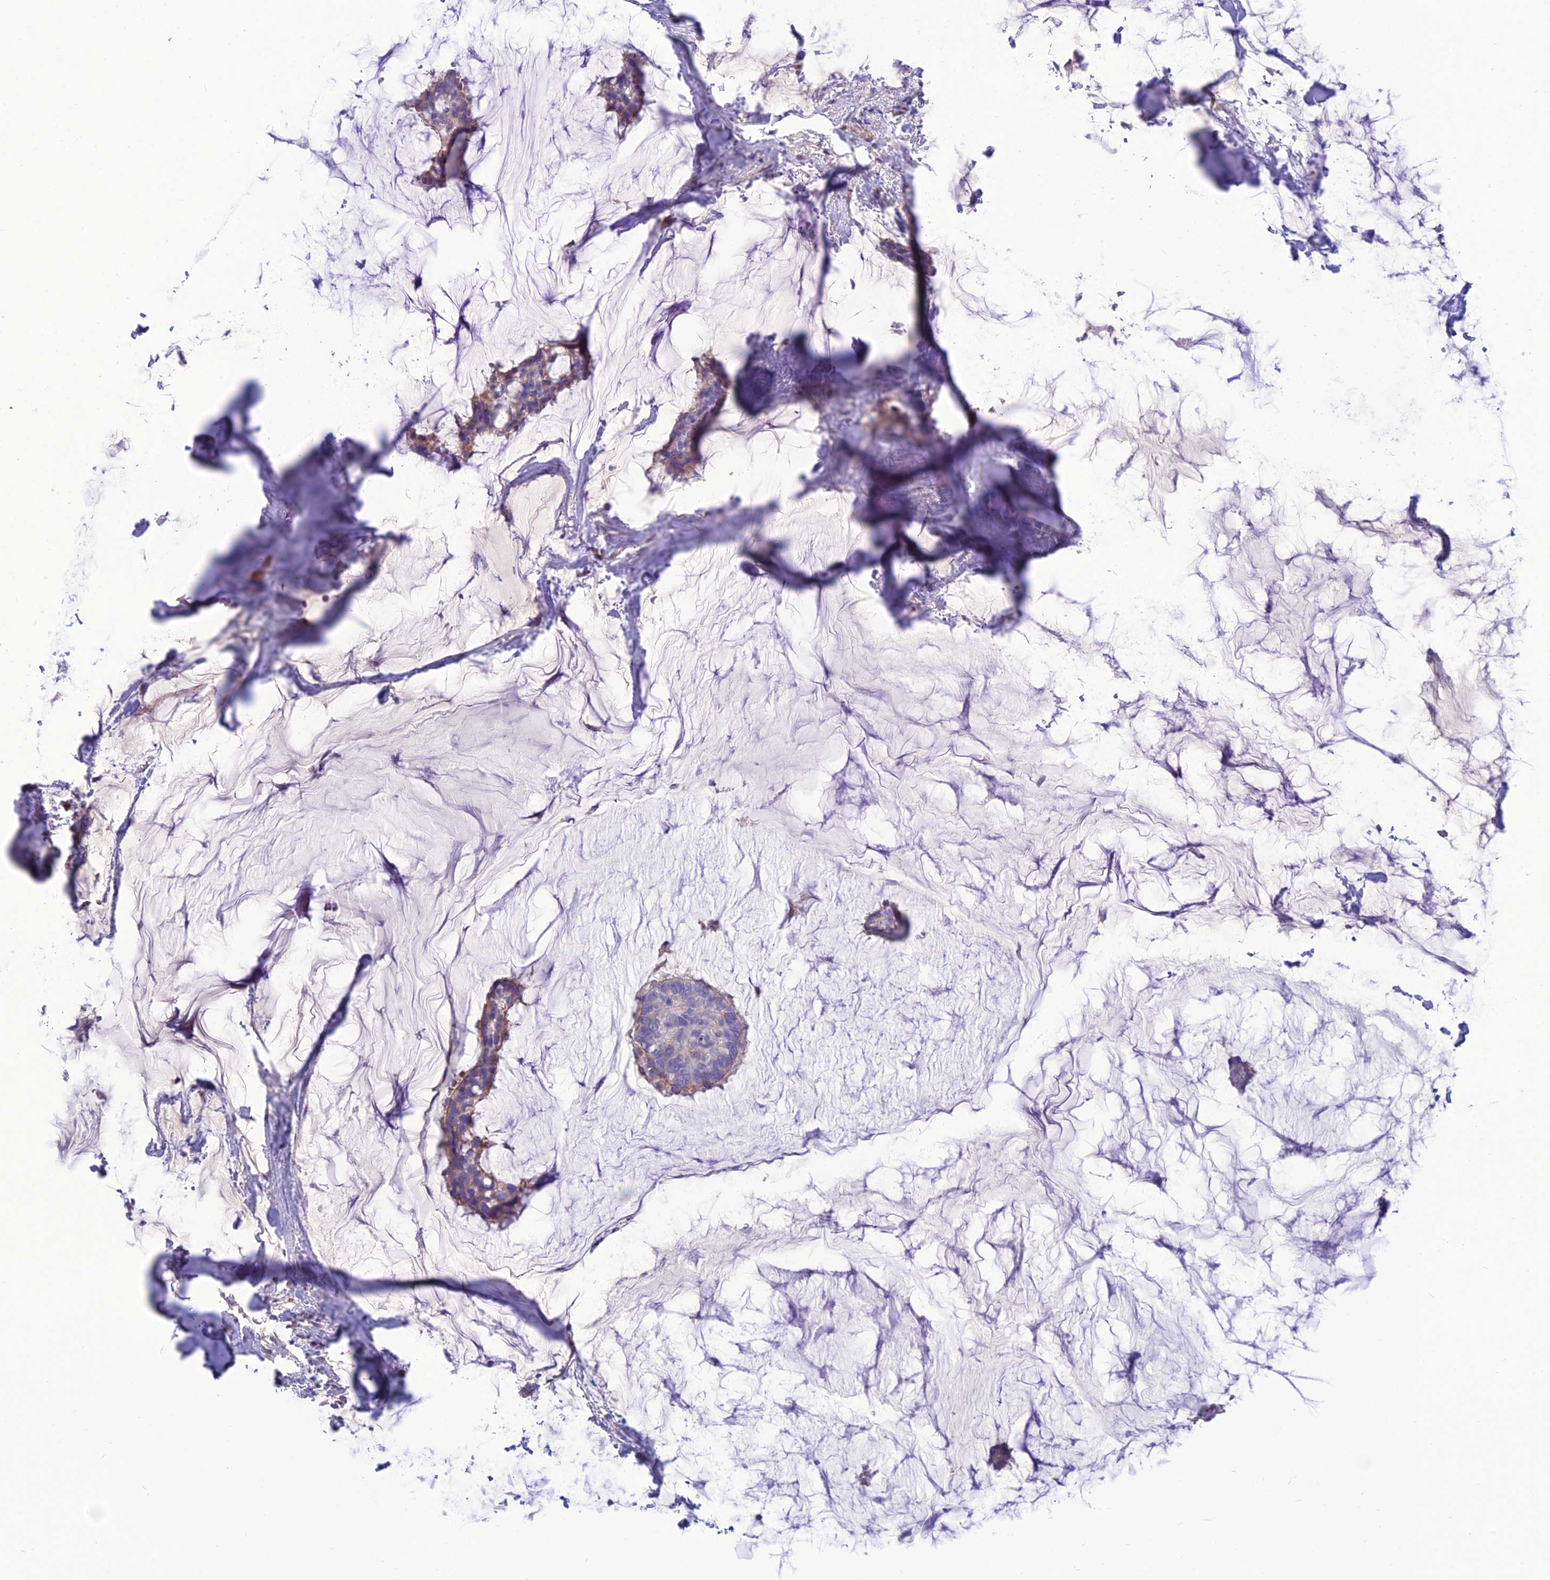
{"staining": {"intensity": "weak", "quantity": "25%-75%", "location": "cytoplasmic/membranous"}, "tissue": "breast cancer", "cell_type": "Tumor cells", "image_type": "cancer", "snomed": [{"axis": "morphology", "description": "Duct carcinoma"}, {"axis": "topography", "description": "Breast"}], "caption": "Breast cancer (intraductal carcinoma) was stained to show a protein in brown. There is low levels of weak cytoplasmic/membranous expression in approximately 25%-75% of tumor cells.", "gene": "TEKT3", "patient": {"sex": "female", "age": 93}}